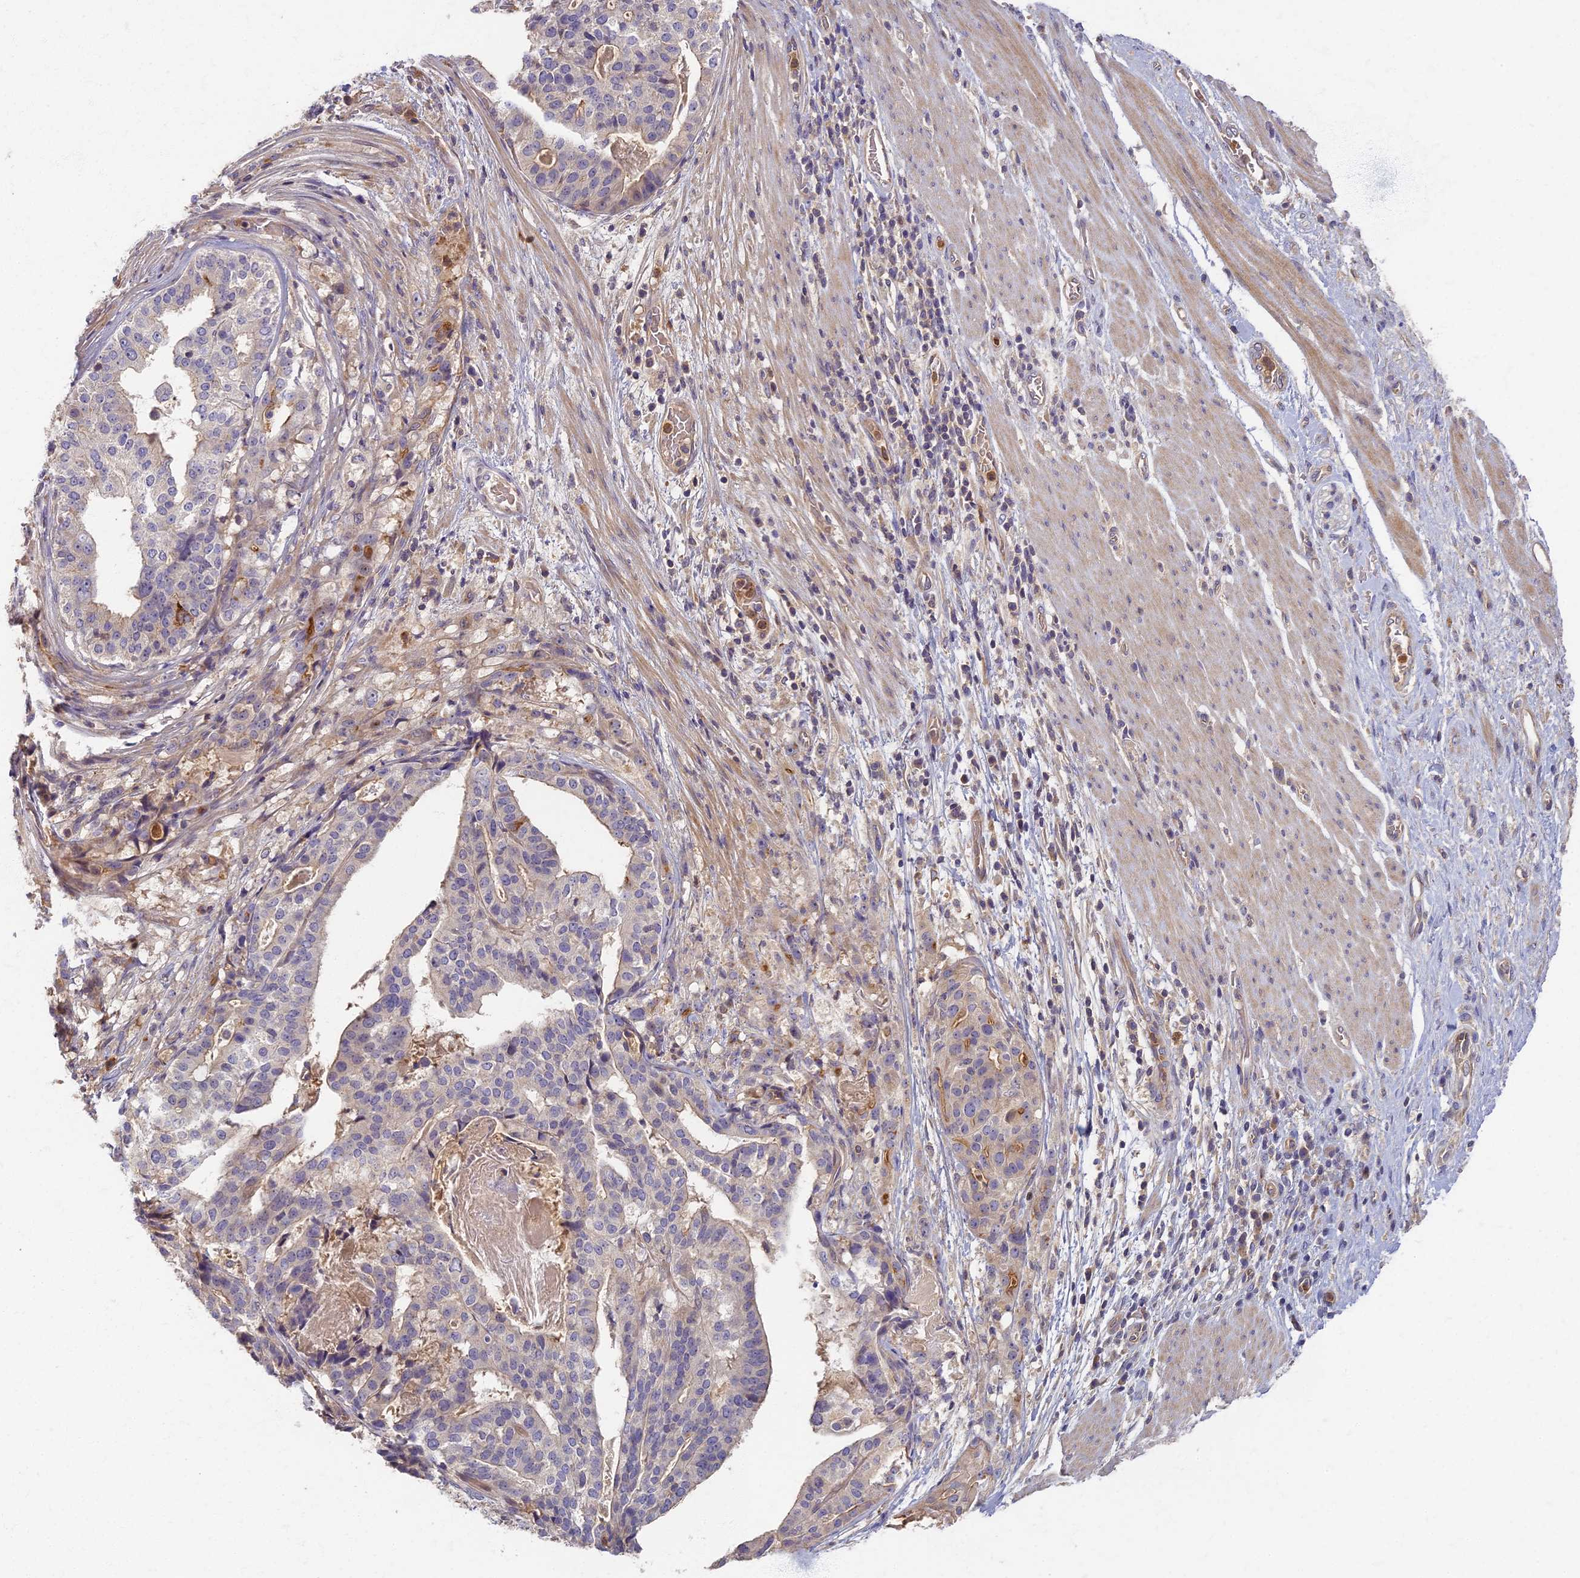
{"staining": {"intensity": "negative", "quantity": "none", "location": "none"}, "tissue": "stomach cancer", "cell_type": "Tumor cells", "image_type": "cancer", "snomed": [{"axis": "morphology", "description": "Adenocarcinoma, NOS"}, {"axis": "topography", "description": "Stomach"}], "caption": "Protein analysis of stomach cancer demonstrates no significant positivity in tumor cells.", "gene": "AP4E1", "patient": {"sex": "male", "age": 48}}